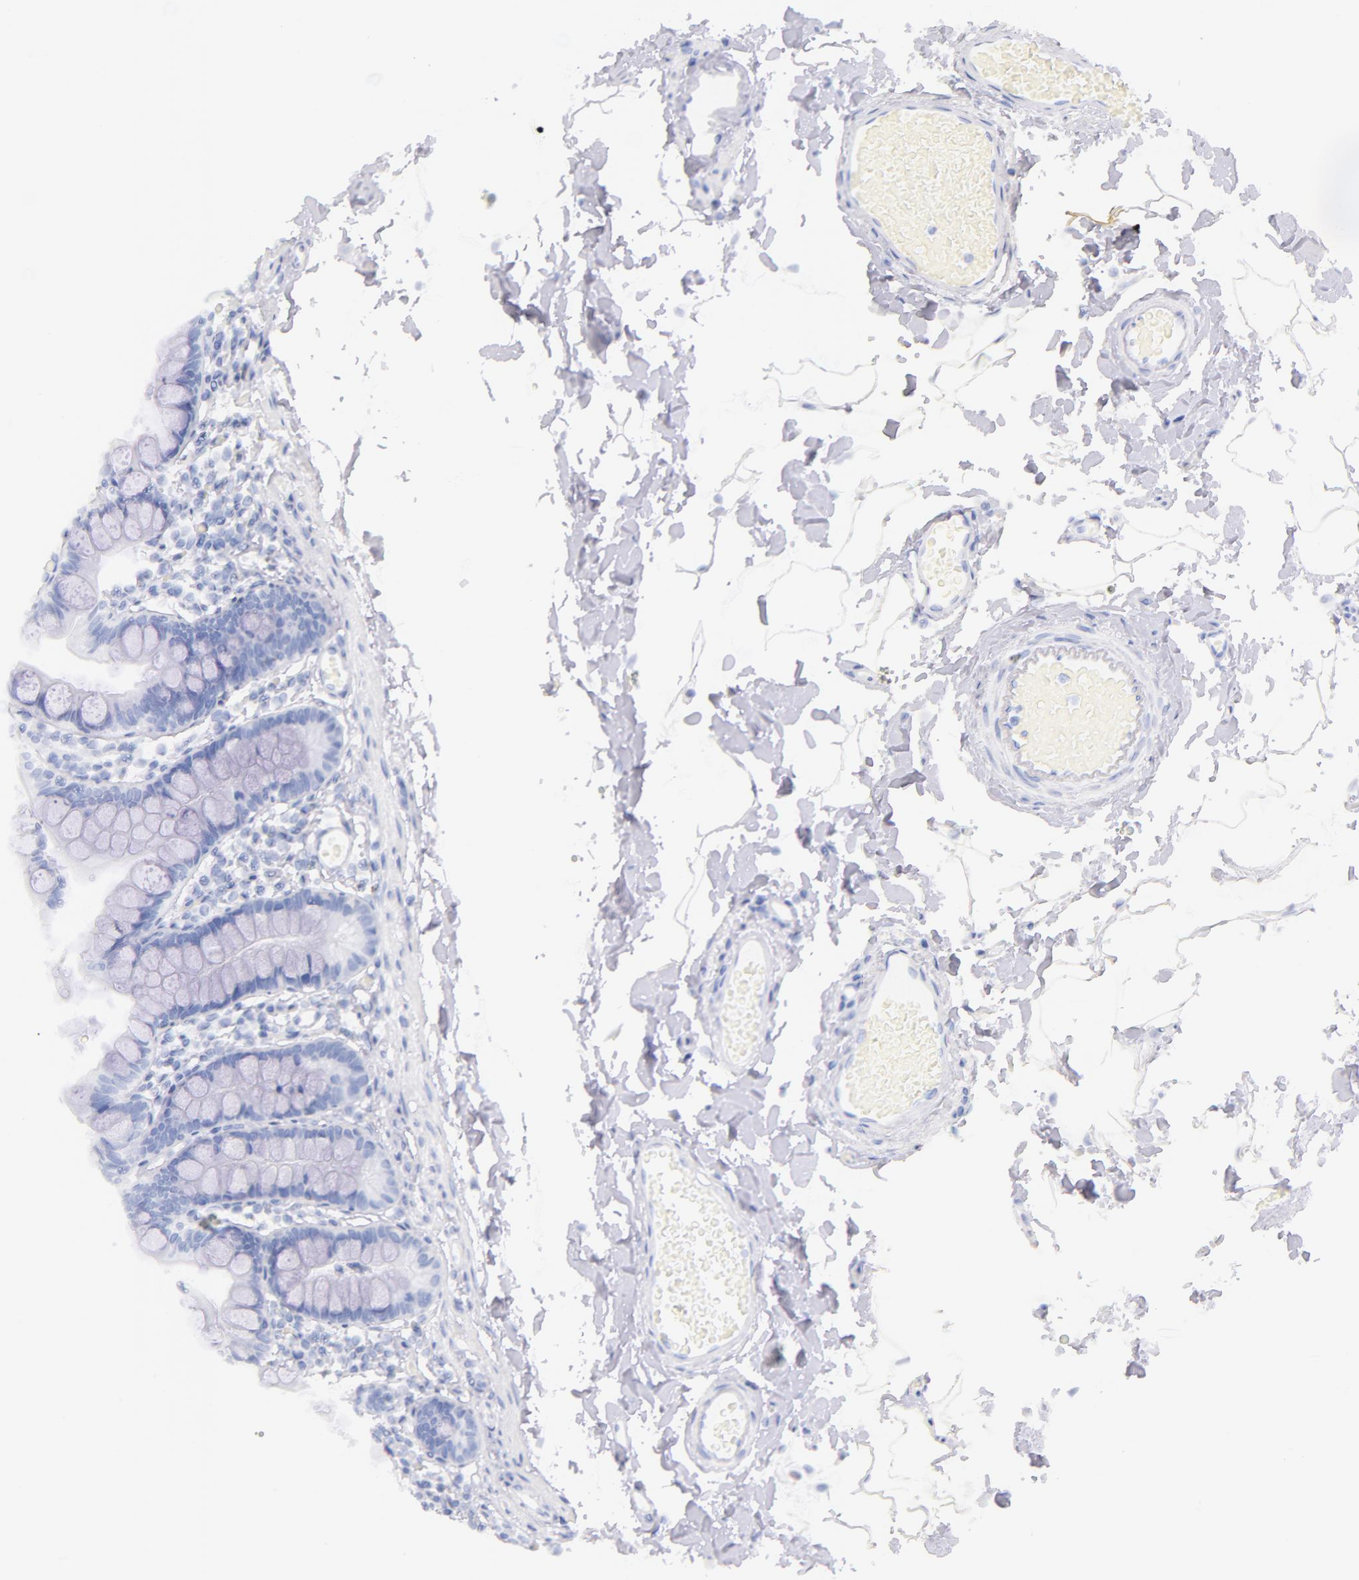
{"staining": {"intensity": "negative", "quantity": "none", "location": "none"}, "tissue": "colon", "cell_type": "Endothelial cells", "image_type": "normal", "snomed": [{"axis": "morphology", "description": "Normal tissue, NOS"}, {"axis": "topography", "description": "Colon"}], "caption": "DAB (3,3'-diaminobenzidine) immunohistochemical staining of unremarkable human colon exhibits no significant staining in endothelial cells.", "gene": "CD44", "patient": {"sex": "male", "age": 54}}